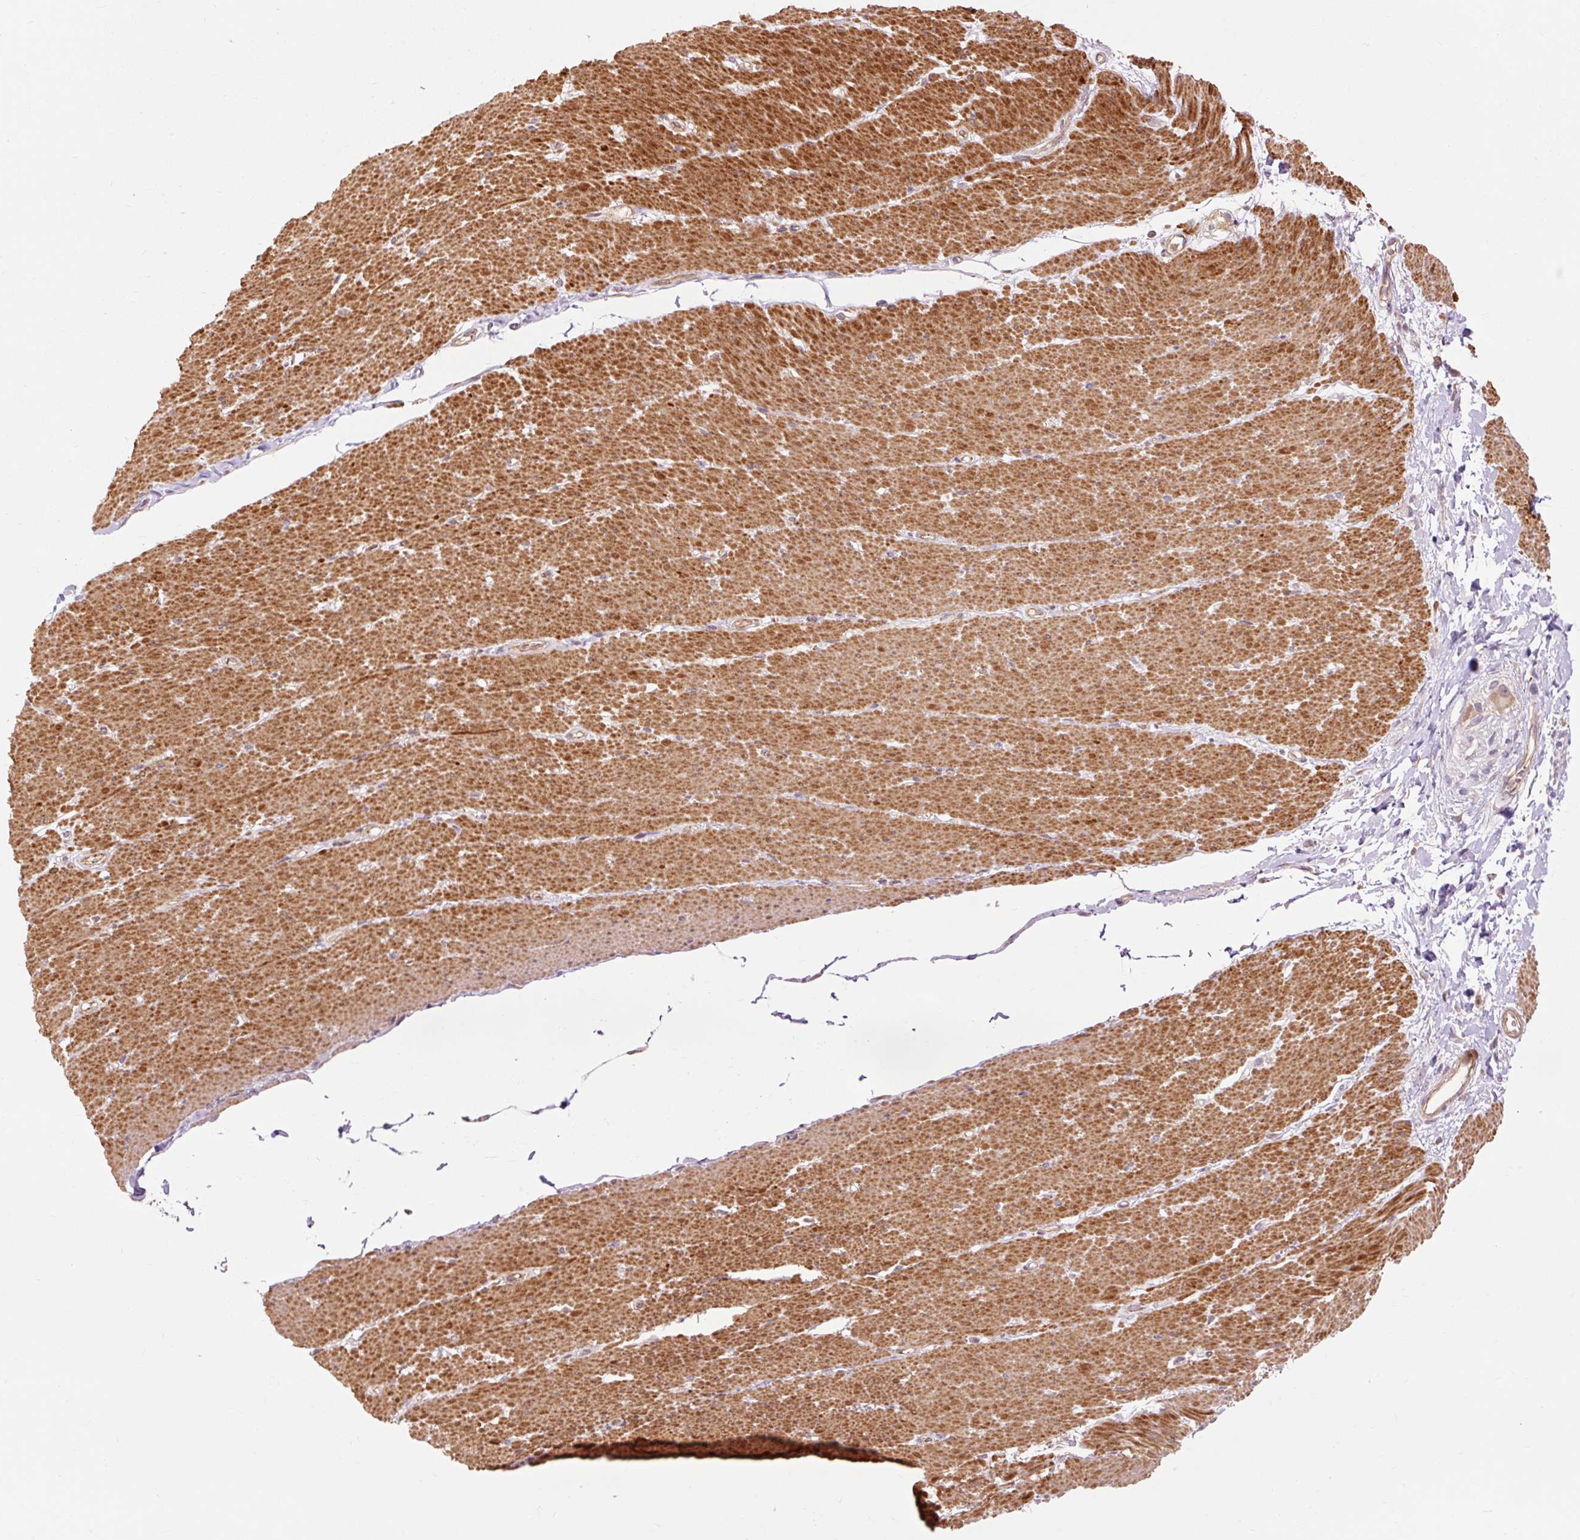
{"staining": {"intensity": "strong", "quantity": ">75%", "location": "cytoplasmic/membranous"}, "tissue": "smooth muscle", "cell_type": "Smooth muscle cells", "image_type": "normal", "snomed": [{"axis": "morphology", "description": "Normal tissue, NOS"}, {"axis": "topography", "description": "Smooth muscle"}, {"axis": "topography", "description": "Rectum"}], "caption": "A high amount of strong cytoplasmic/membranous staining is appreciated in about >75% of smooth muscle cells in unremarkable smooth muscle. The staining was performed using DAB to visualize the protein expression in brown, while the nuclei were stained in blue with hematoxylin (Magnification: 20x).", "gene": "RIPOR3", "patient": {"sex": "male", "age": 53}}